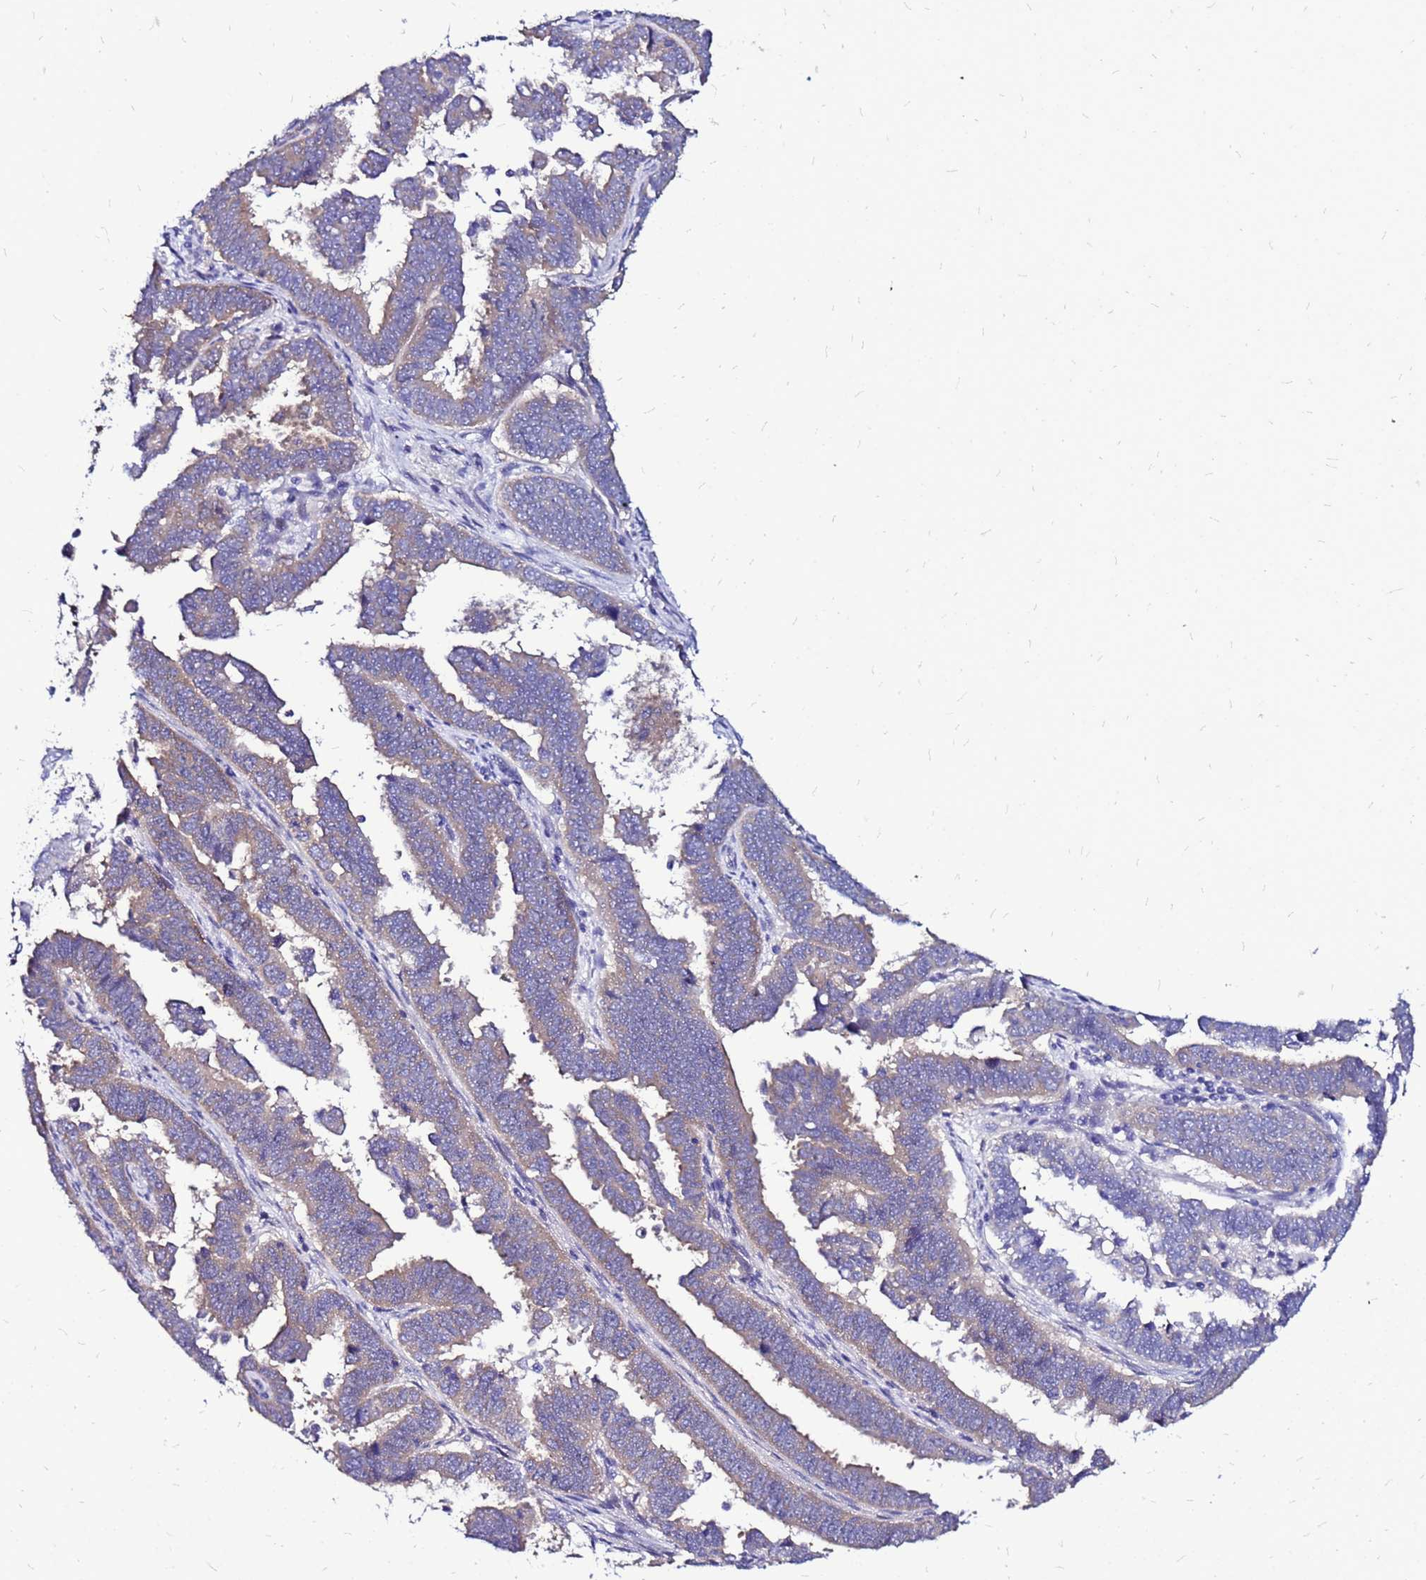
{"staining": {"intensity": "weak", "quantity": "25%-75%", "location": "cytoplasmic/membranous"}, "tissue": "endometrial cancer", "cell_type": "Tumor cells", "image_type": "cancer", "snomed": [{"axis": "morphology", "description": "Adenocarcinoma, NOS"}, {"axis": "topography", "description": "Endometrium"}], "caption": "Brown immunohistochemical staining in endometrial cancer displays weak cytoplasmic/membranous expression in approximately 25%-75% of tumor cells.", "gene": "ARHGEF5", "patient": {"sex": "female", "age": 75}}